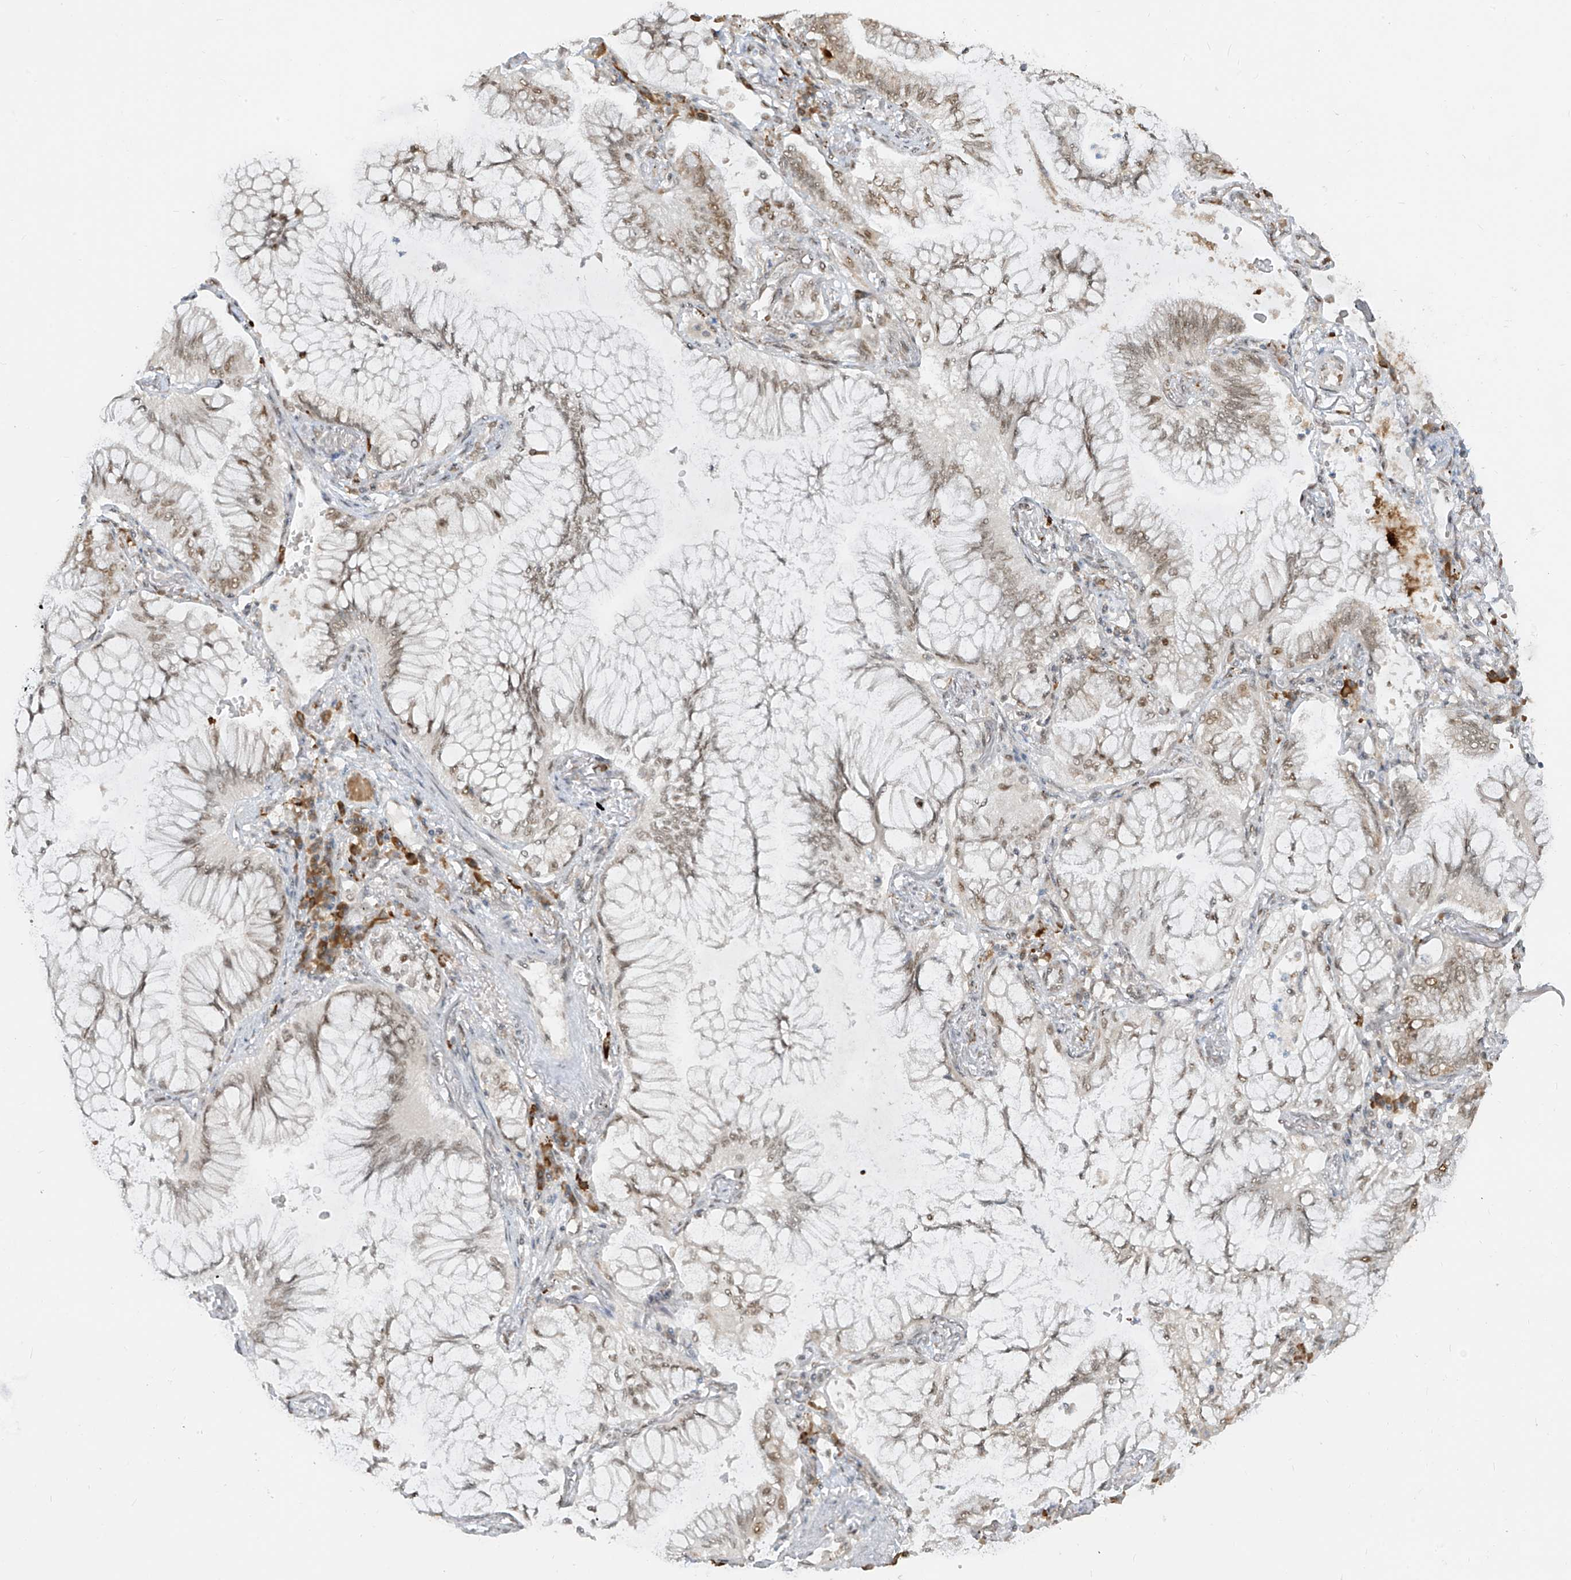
{"staining": {"intensity": "moderate", "quantity": "25%-75%", "location": "nuclear"}, "tissue": "lung cancer", "cell_type": "Tumor cells", "image_type": "cancer", "snomed": [{"axis": "morphology", "description": "Adenocarcinoma, NOS"}, {"axis": "topography", "description": "Lung"}], "caption": "There is medium levels of moderate nuclear positivity in tumor cells of adenocarcinoma (lung), as demonstrated by immunohistochemical staining (brown color).", "gene": "ZMYM2", "patient": {"sex": "female", "age": 70}}